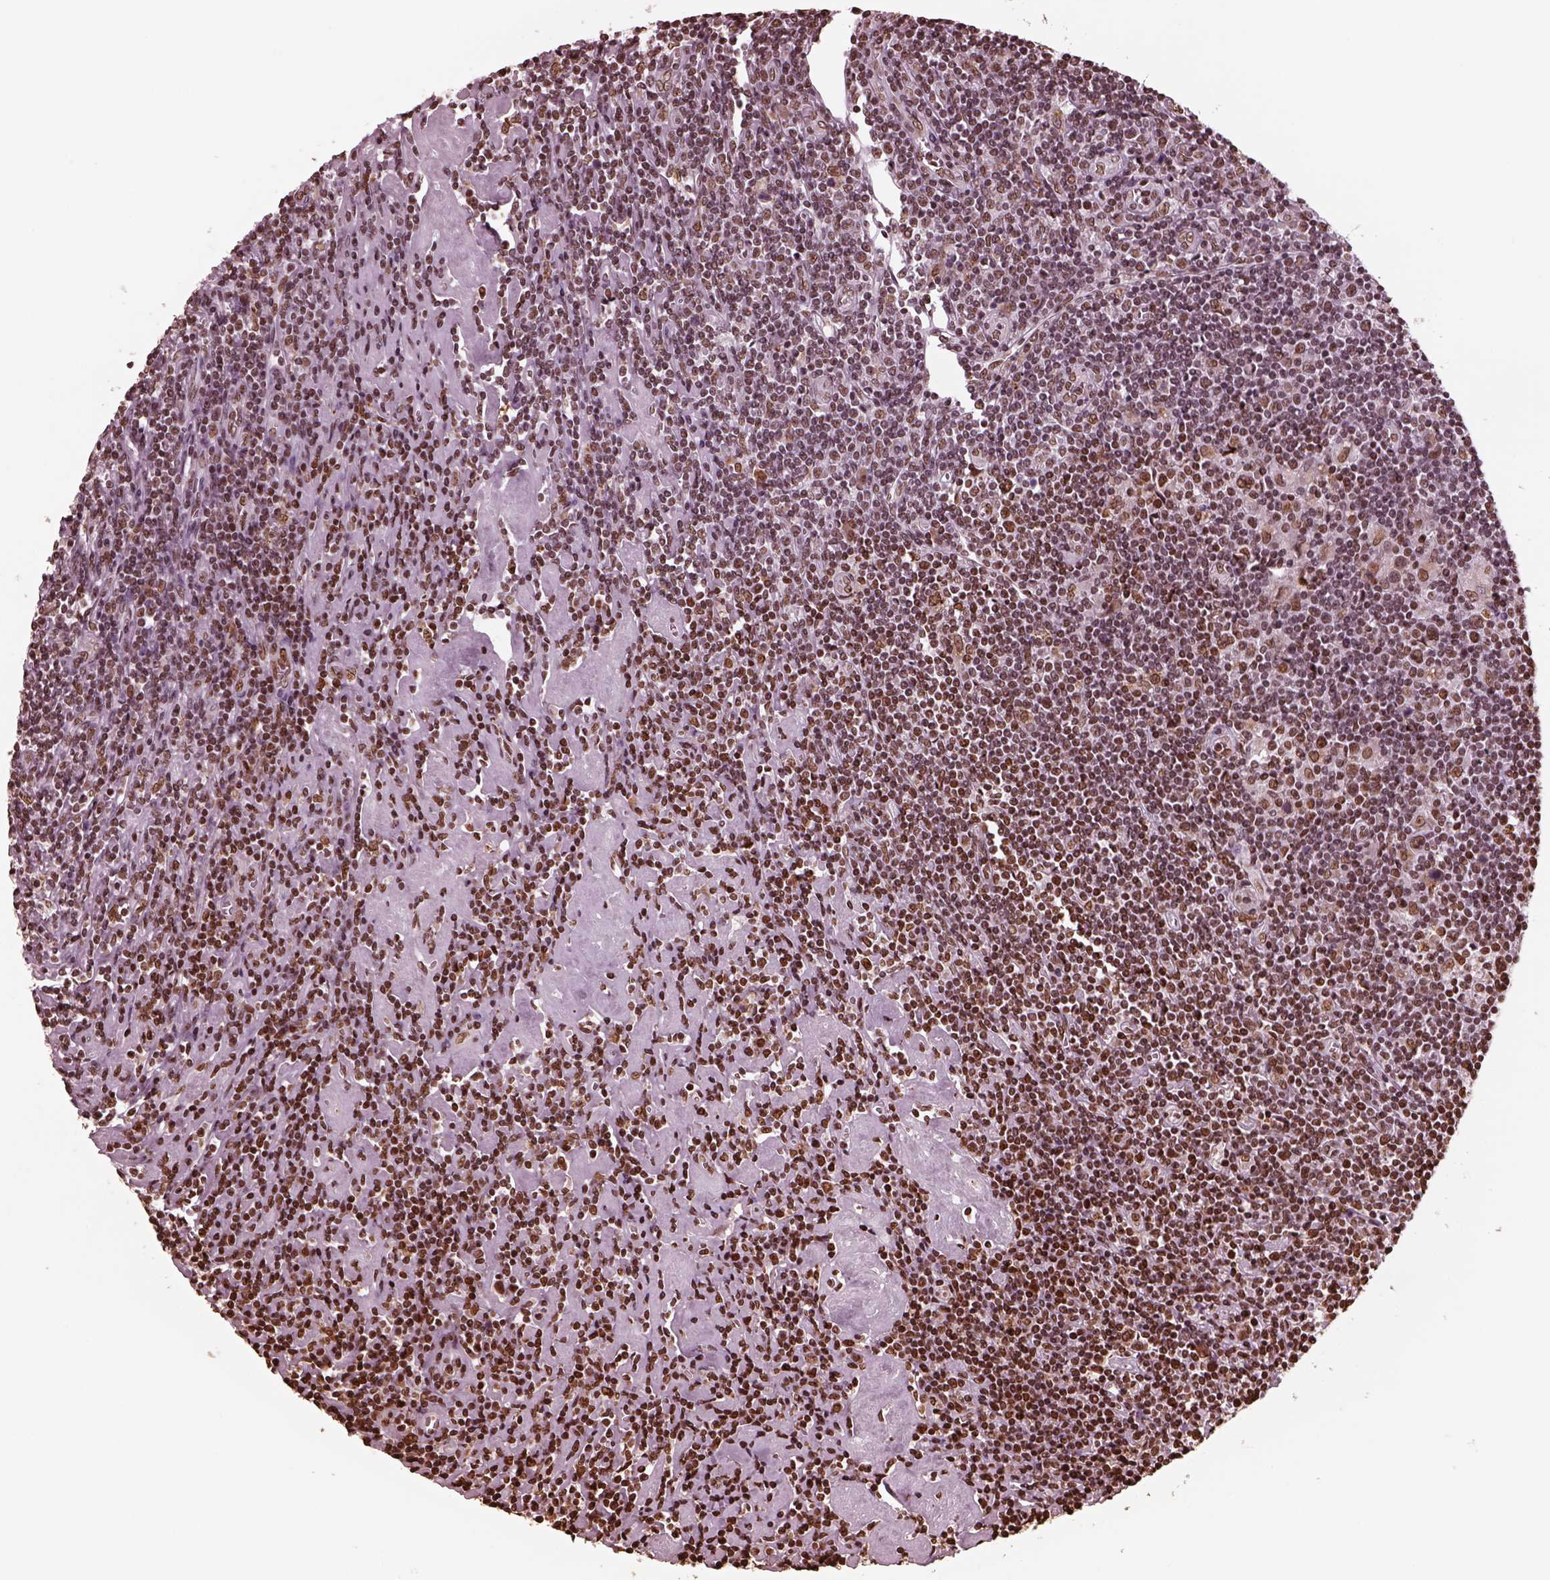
{"staining": {"intensity": "moderate", "quantity": "25%-75%", "location": "nuclear"}, "tissue": "lymphoma", "cell_type": "Tumor cells", "image_type": "cancer", "snomed": [{"axis": "morphology", "description": "Hodgkin's disease, NOS"}, {"axis": "topography", "description": "Lymph node"}], "caption": "The micrograph demonstrates a brown stain indicating the presence of a protein in the nuclear of tumor cells in Hodgkin's disease.", "gene": "NSD1", "patient": {"sex": "male", "age": 40}}